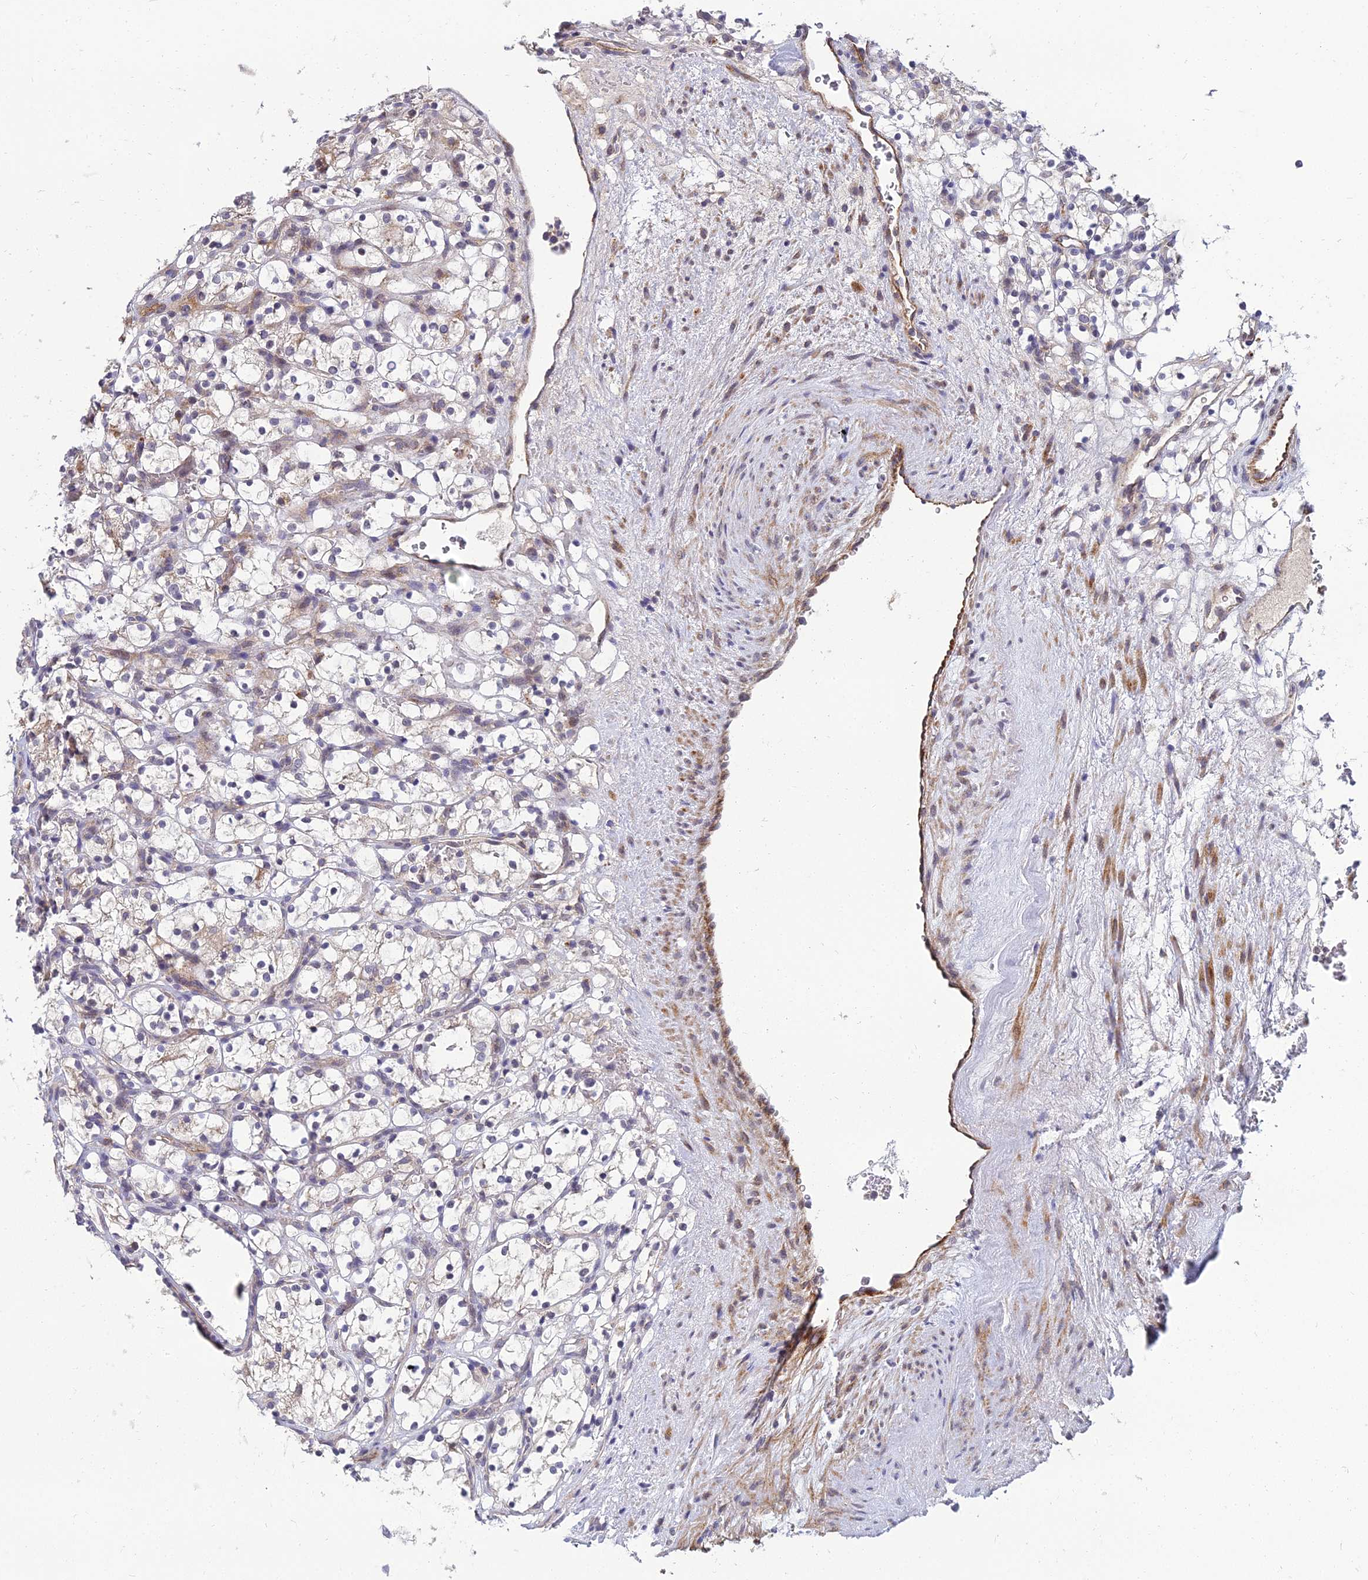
{"staining": {"intensity": "negative", "quantity": "none", "location": "none"}, "tissue": "renal cancer", "cell_type": "Tumor cells", "image_type": "cancer", "snomed": [{"axis": "morphology", "description": "Adenocarcinoma, NOS"}, {"axis": "topography", "description": "Kidney"}], "caption": "Immunohistochemistry histopathology image of neoplastic tissue: human renal adenocarcinoma stained with DAB (3,3'-diaminobenzidine) reveals no significant protein positivity in tumor cells. (Stains: DAB (3,3'-diaminobenzidine) IHC with hematoxylin counter stain, Microscopy: brightfield microscopy at high magnification).", "gene": "NPY", "patient": {"sex": "female", "age": 69}}